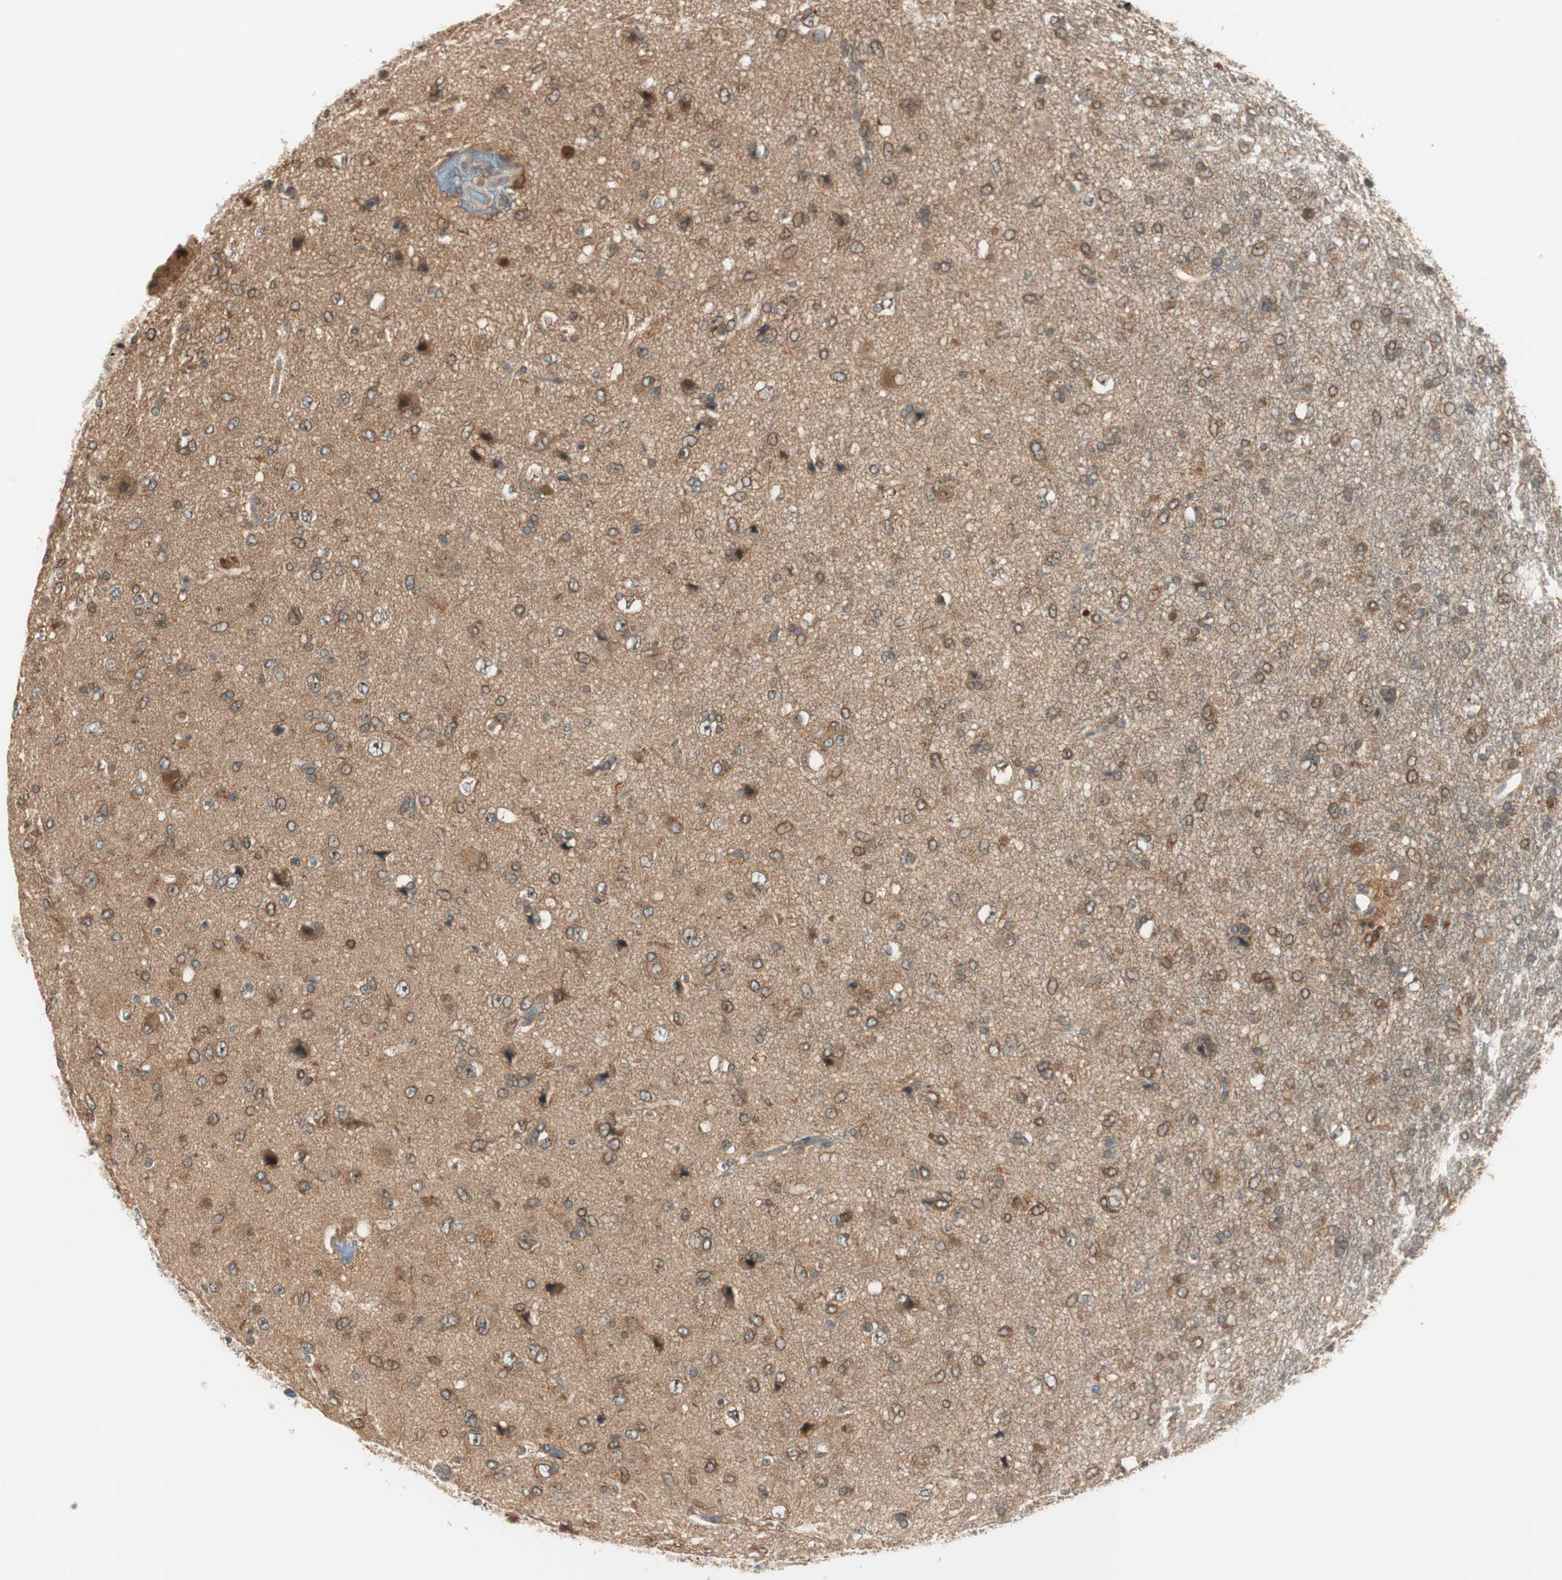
{"staining": {"intensity": "weak", "quantity": "<25%", "location": "cytoplasmic/membranous"}, "tissue": "glioma", "cell_type": "Tumor cells", "image_type": "cancer", "snomed": [{"axis": "morphology", "description": "Glioma, malignant, Low grade"}, {"axis": "topography", "description": "Brain"}], "caption": "Immunohistochemistry image of human low-grade glioma (malignant) stained for a protein (brown), which exhibits no expression in tumor cells. (DAB (3,3'-diaminobenzidine) immunohistochemistry (IHC) with hematoxylin counter stain).", "gene": "IPO5", "patient": {"sex": "male", "age": 77}}